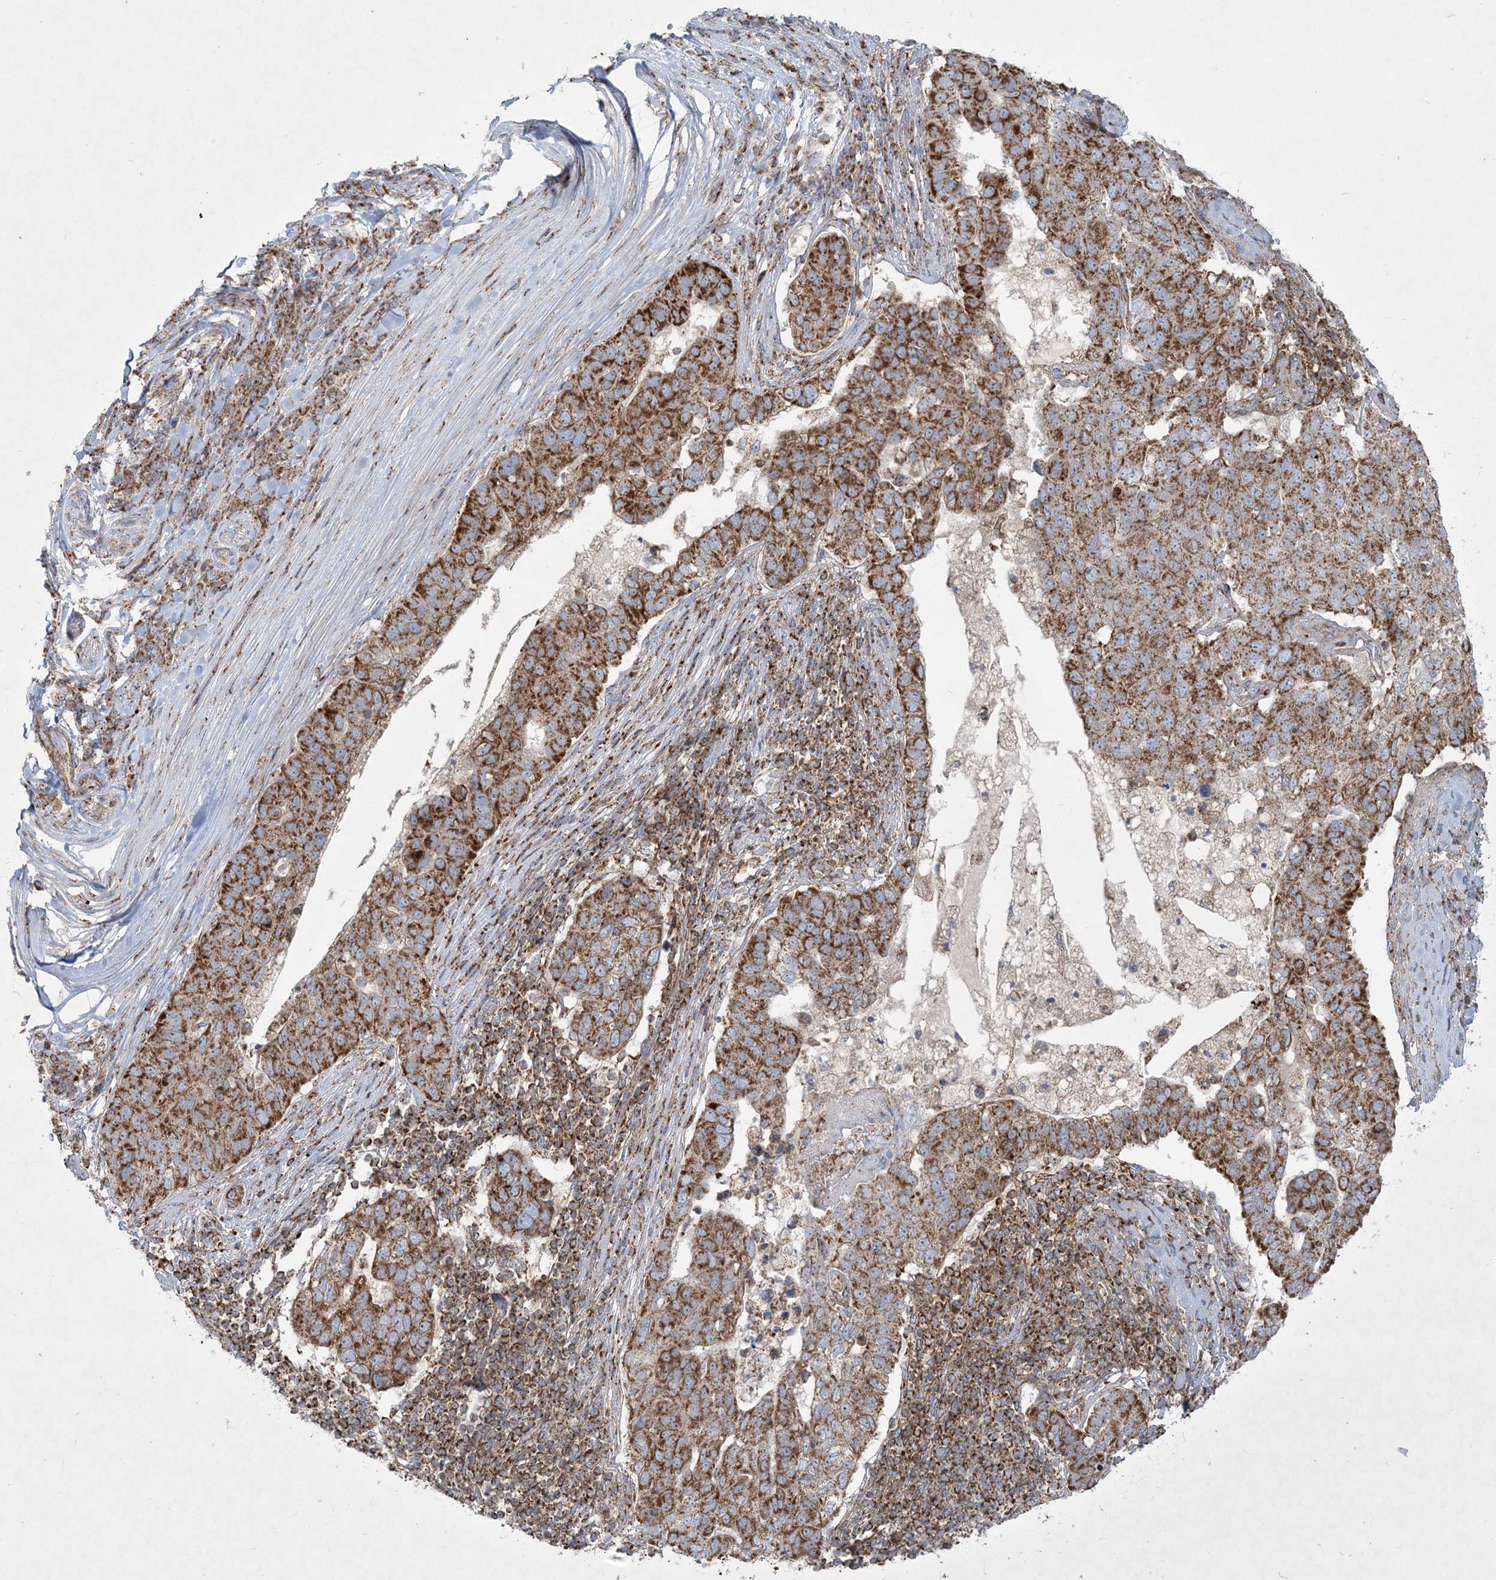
{"staining": {"intensity": "moderate", "quantity": ">75%", "location": "cytoplasmic/membranous"}, "tissue": "pancreatic cancer", "cell_type": "Tumor cells", "image_type": "cancer", "snomed": [{"axis": "morphology", "description": "Adenocarcinoma, NOS"}, {"axis": "topography", "description": "Pancreas"}], "caption": "Immunohistochemistry histopathology image of adenocarcinoma (pancreatic) stained for a protein (brown), which shows medium levels of moderate cytoplasmic/membranous staining in about >75% of tumor cells.", "gene": "BEND4", "patient": {"sex": "female", "age": 61}}